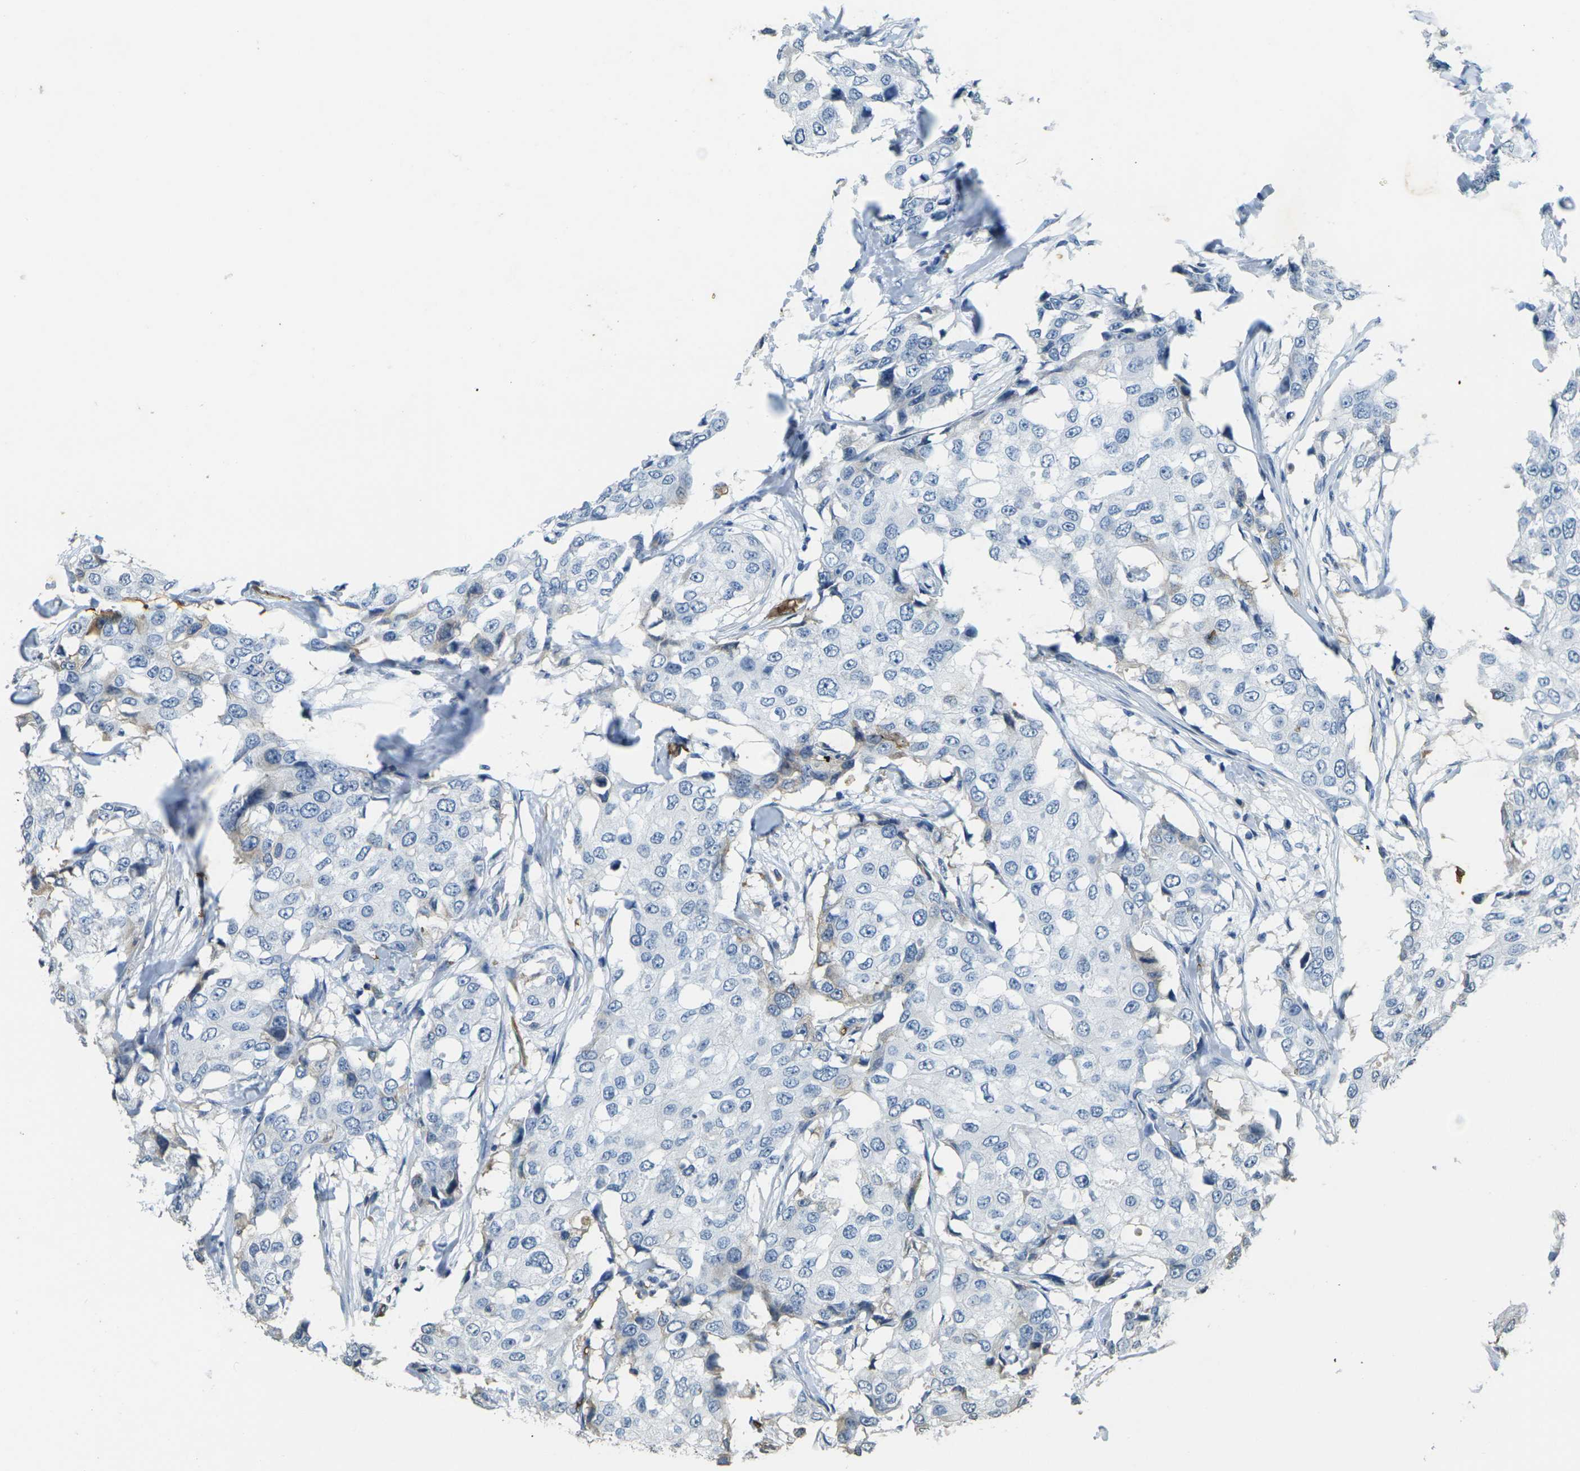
{"staining": {"intensity": "negative", "quantity": "none", "location": "none"}, "tissue": "breast cancer", "cell_type": "Tumor cells", "image_type": "cancer", "snomed": [{"axis": "morphology", "description": "Duct carcinoma"}, {"axis": "topography", "description": "Breast"}], "caption": "Micrograph shows no protein staining in tumor cells of intraductal carcinoma (breast) tissue.", "gene": "HBB", "patient": {"sex": "female", "age": 27}}